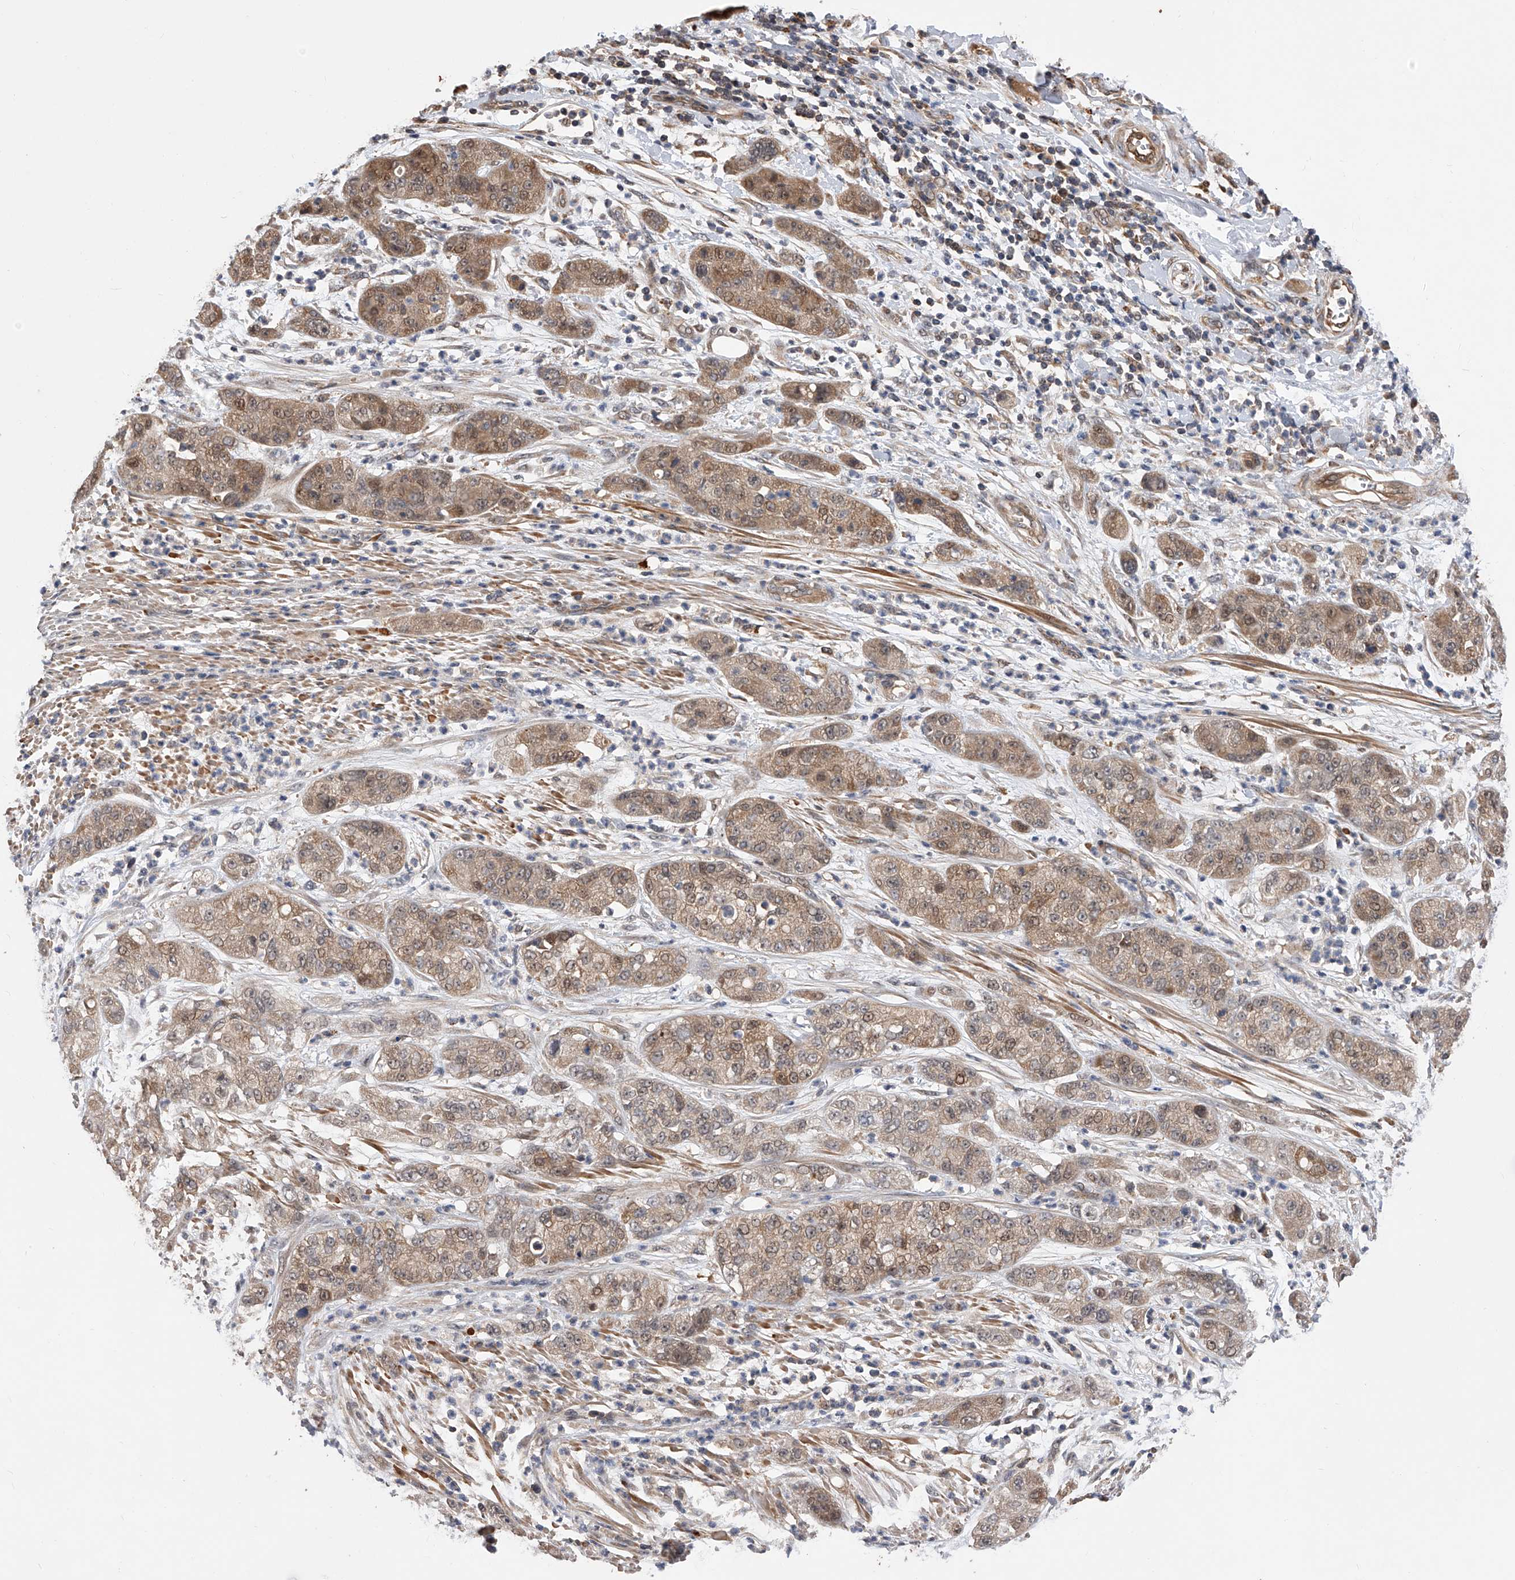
{"staining": {"intensity": "moderate", "quantity": ">75%", "location": "cytoplasmic/membranous,nuclear"}, "tissue": "pancreatic cancer", "cell_type": "Tumor cells", "image_type": "cancer", "snomed": [{"axis": "morphology", "description": "Adenocarcinoma, NOS"}, {"axis": "topography", "description": "Pancreas"}], "caption": "Immunohistochemical staining of human pancreatic cancer displays medium levels of moderate cytoplasmic/membranous and nuclear positivity in approximately >75% of tumor cells.", "gene": "GMDS", "patient": {"sex": "female", "age": 78}}